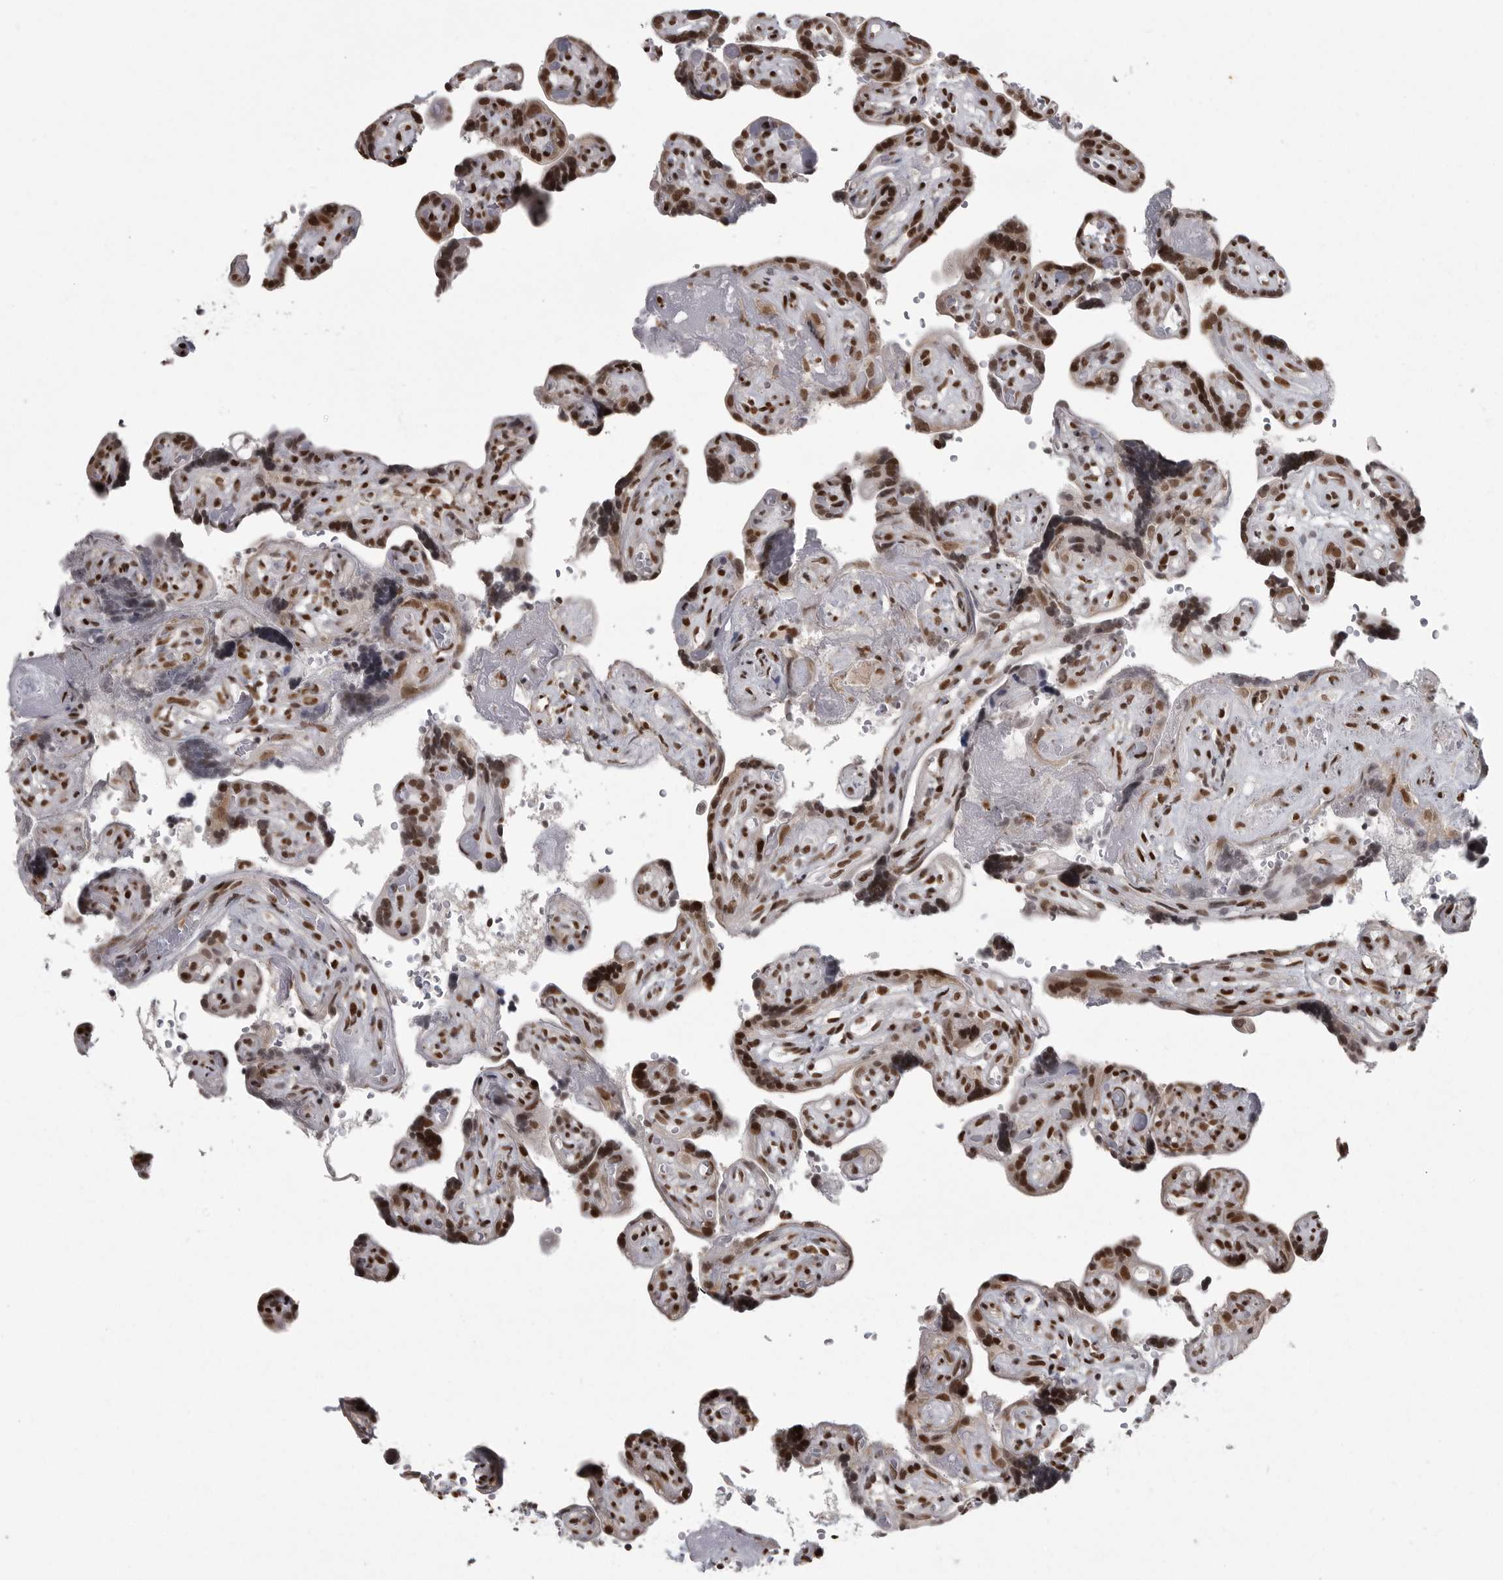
{"staining": {"intensity": "strong", "quantity": ">75%", "location": "nuclear"}, "tissue": "placenta", "cell_type": "Decidual cells", "image_type": "normal", "snomed": [{"axis": "morphology", "description": "Normal tissue, NOS"}, {"axis": "topography", "description": "Placenta"}], "caption": "A brown stain labels strong nuclear expression of a protein in decidual cells of benign human placenta. Immunohistochemistry (ihc) stains the protein of interest in brown and the nuclei are stained blue.", "gene": "YAF2", "patient": {"sex": "female", "age": 30}}